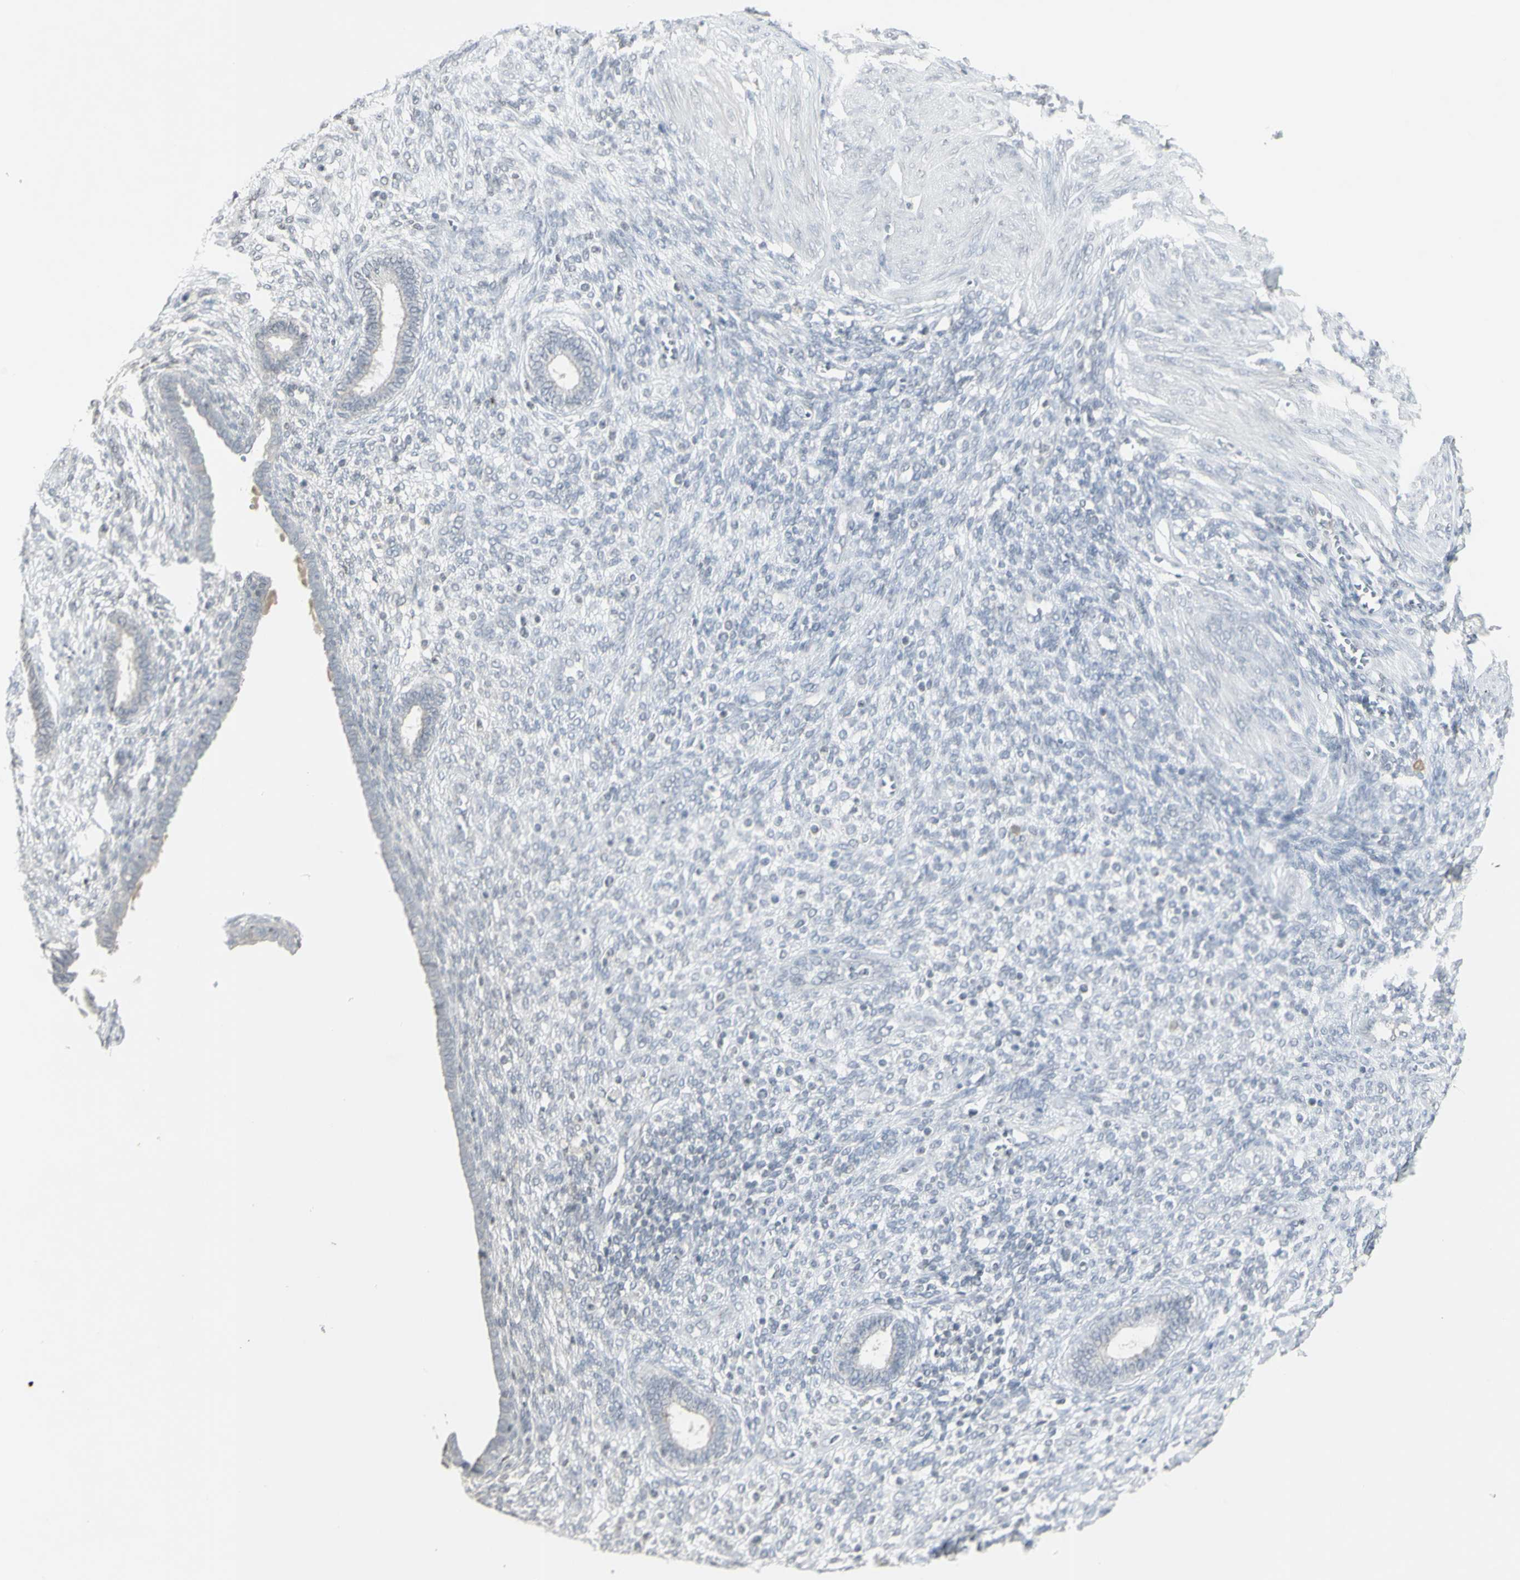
{"staining": {"intensity": "negative", "quantity": "none", "location": "none"}, "tissue": "endometrium", "cell_type": "Cells in endometrial stroma", "image_type": "normal", "snomed": [{"axis": "morphology", "description": "Normal tissue, NOS"}, {"axis": "topography", "description": "Endometrium"}], "caption": "IHC image of benign endometrium: human endometrium stained with DAB (3,3'-diaminobenzidine) reveals no significant protein positivity in cells in endometrial stroma.", "gene": "MUC5AC", "patient": {"sex": "female", "age": 72}}